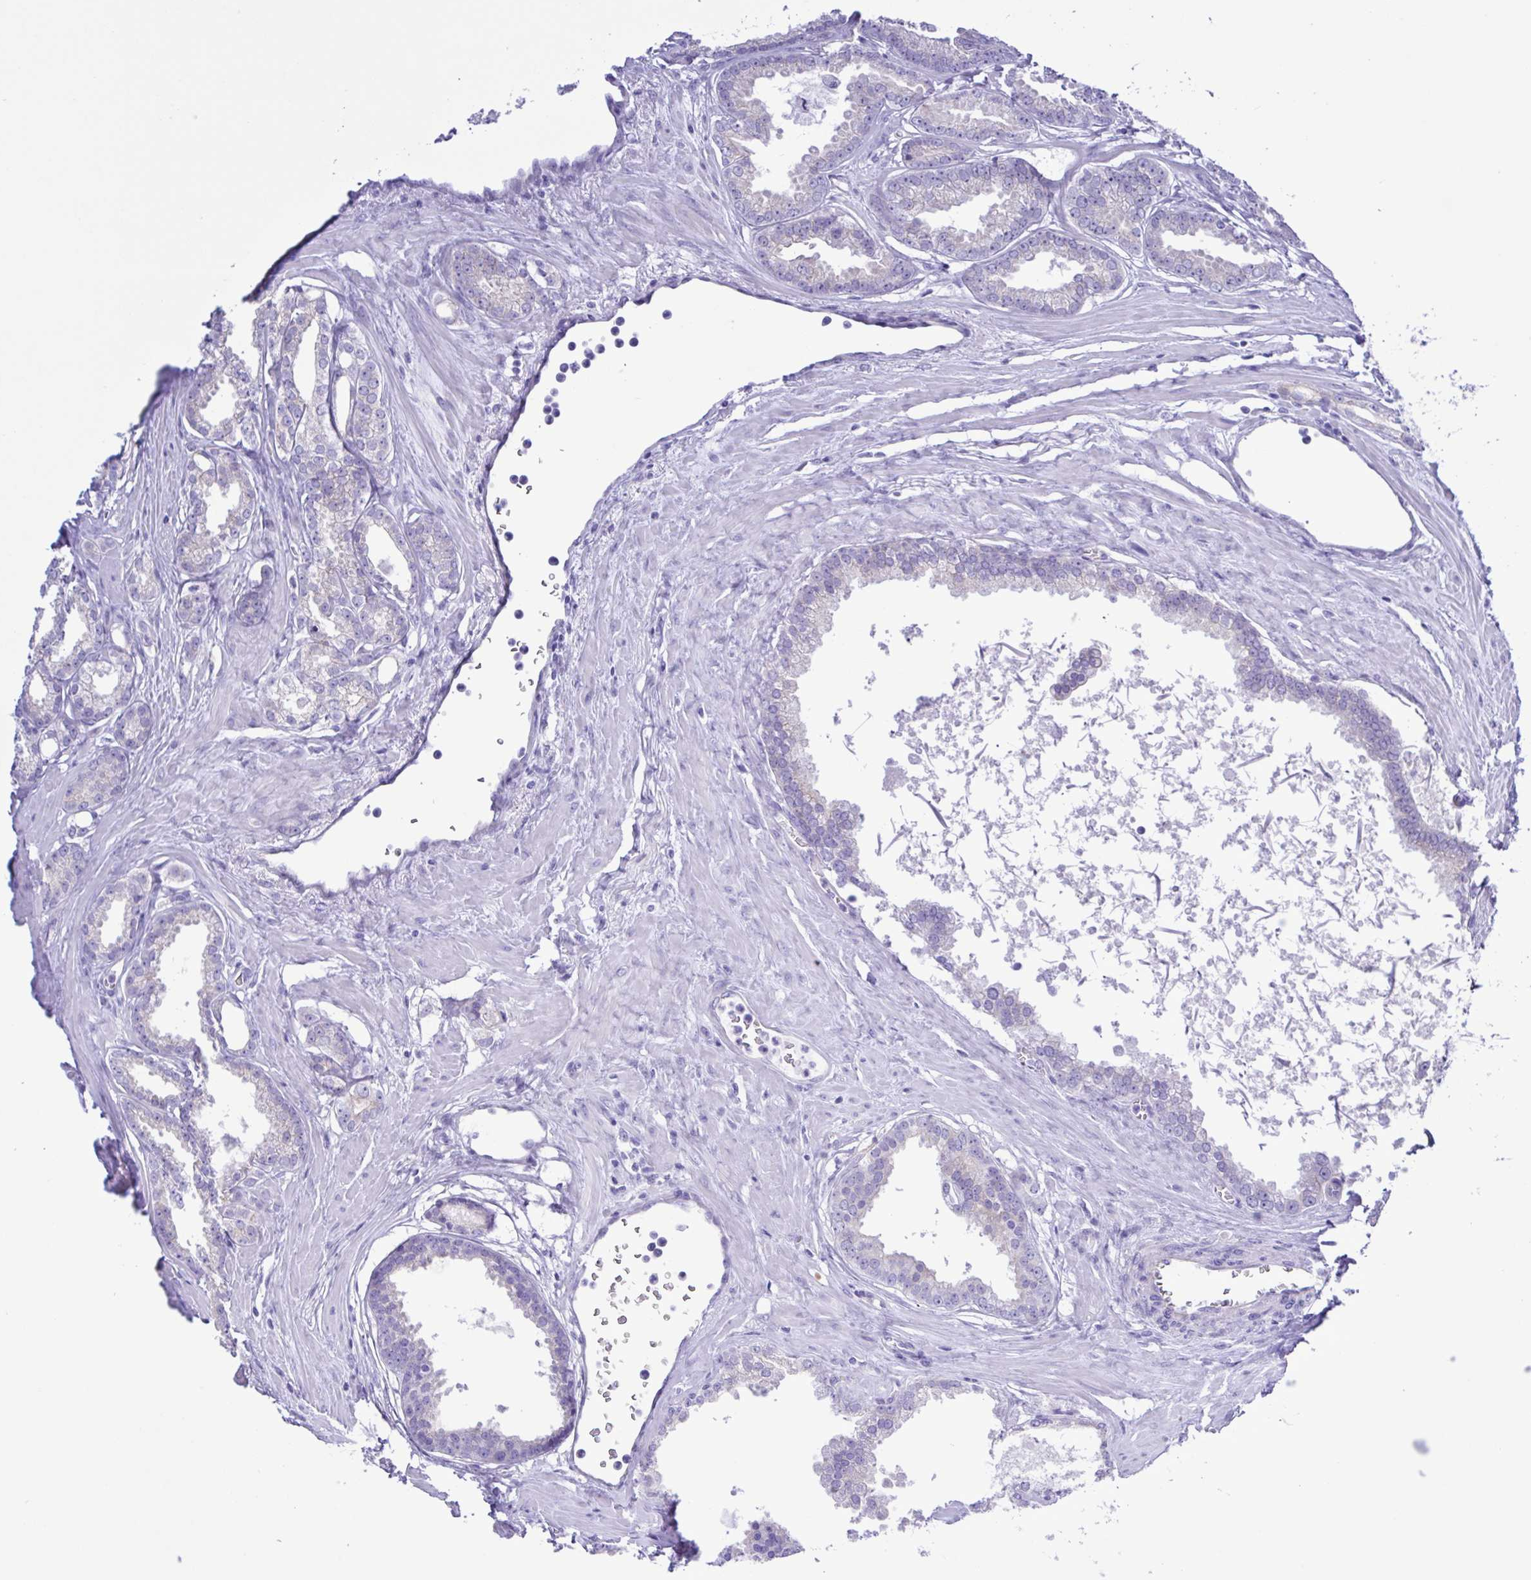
{"staining": {"intensity": "negative", "quantity": "none", "location": "none"}, "tissue": "prostate cancer", "cell_type": "Tumor cells", "image_type": "cancer", "snomed": [{"axis": "morphology", "description": "Adenocarcinoma, Low grade"}, {"axis": "topography", "description": "Prostate"}], "caption": "Tumor cells are negative for protein expression in human prostate cancer (adenocarcinoma (low-grade)).", "gene": "CYP11A1", "patient": {"sex": "male", "age": 65}}